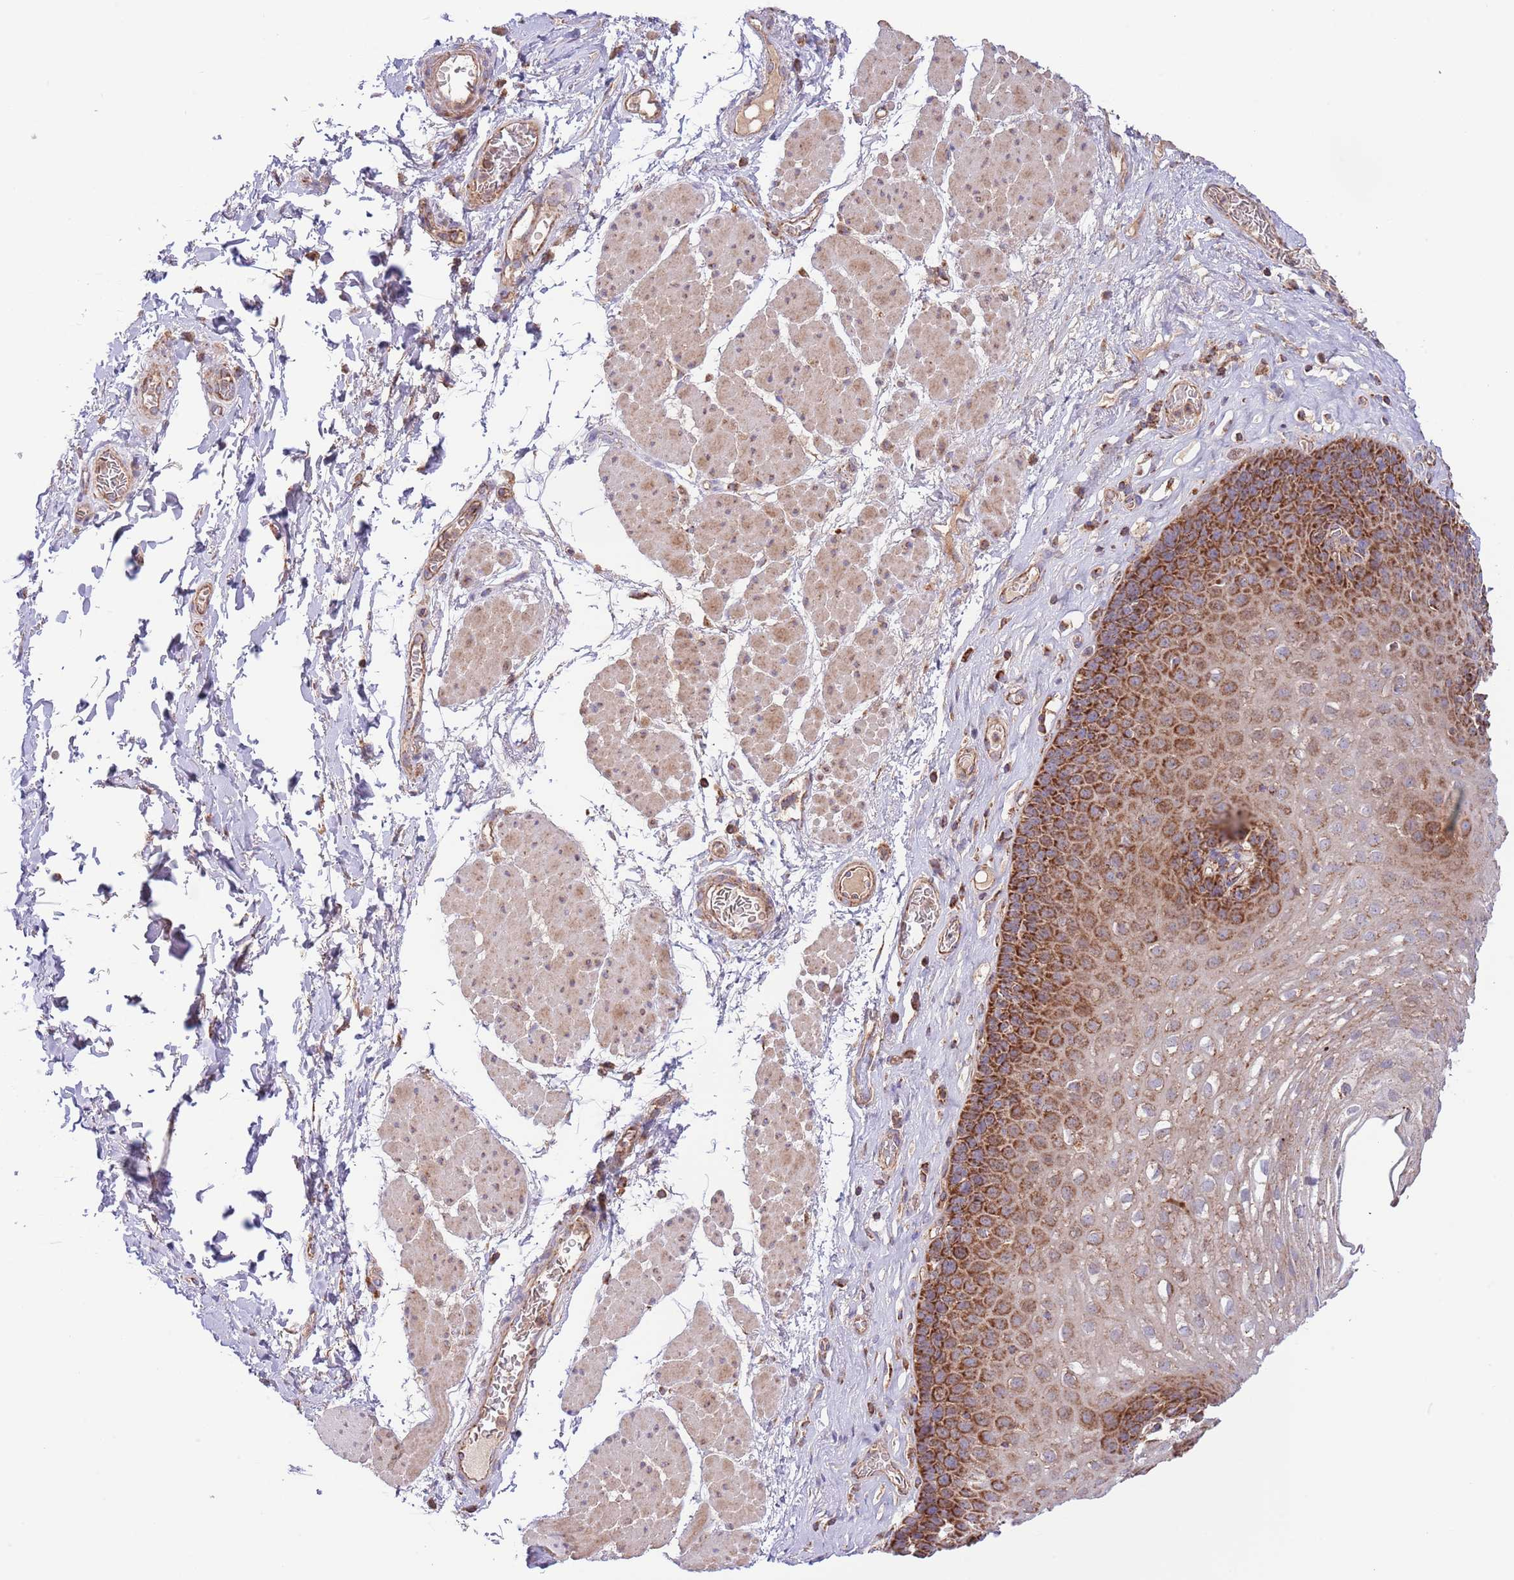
{"staining": {"intensity": "strong", "quantity": ">75%", "location": "cytoplasmic/membranous"}, "tissue": "esophagus", "cell_type": "Squamous epithelial cells", "image_type": "normal", "snomed": [{"axis": "morphology", "description": "Normal tissue, NOS"}, {"axis": "topography", "description": "Esophagus"}], "caption": "Esophagus stained for a protein demonstrates strong cytoplasmic/membranous positivity in squamous epithelial cells. The staining was performed using DAB to visualize the protein expression in brown, while the nuclei were stained in blue with hematoxylin (Magnification: 20x).", "gene": "DNAJA3", "patient": {"sex": "female", "age": 66}}